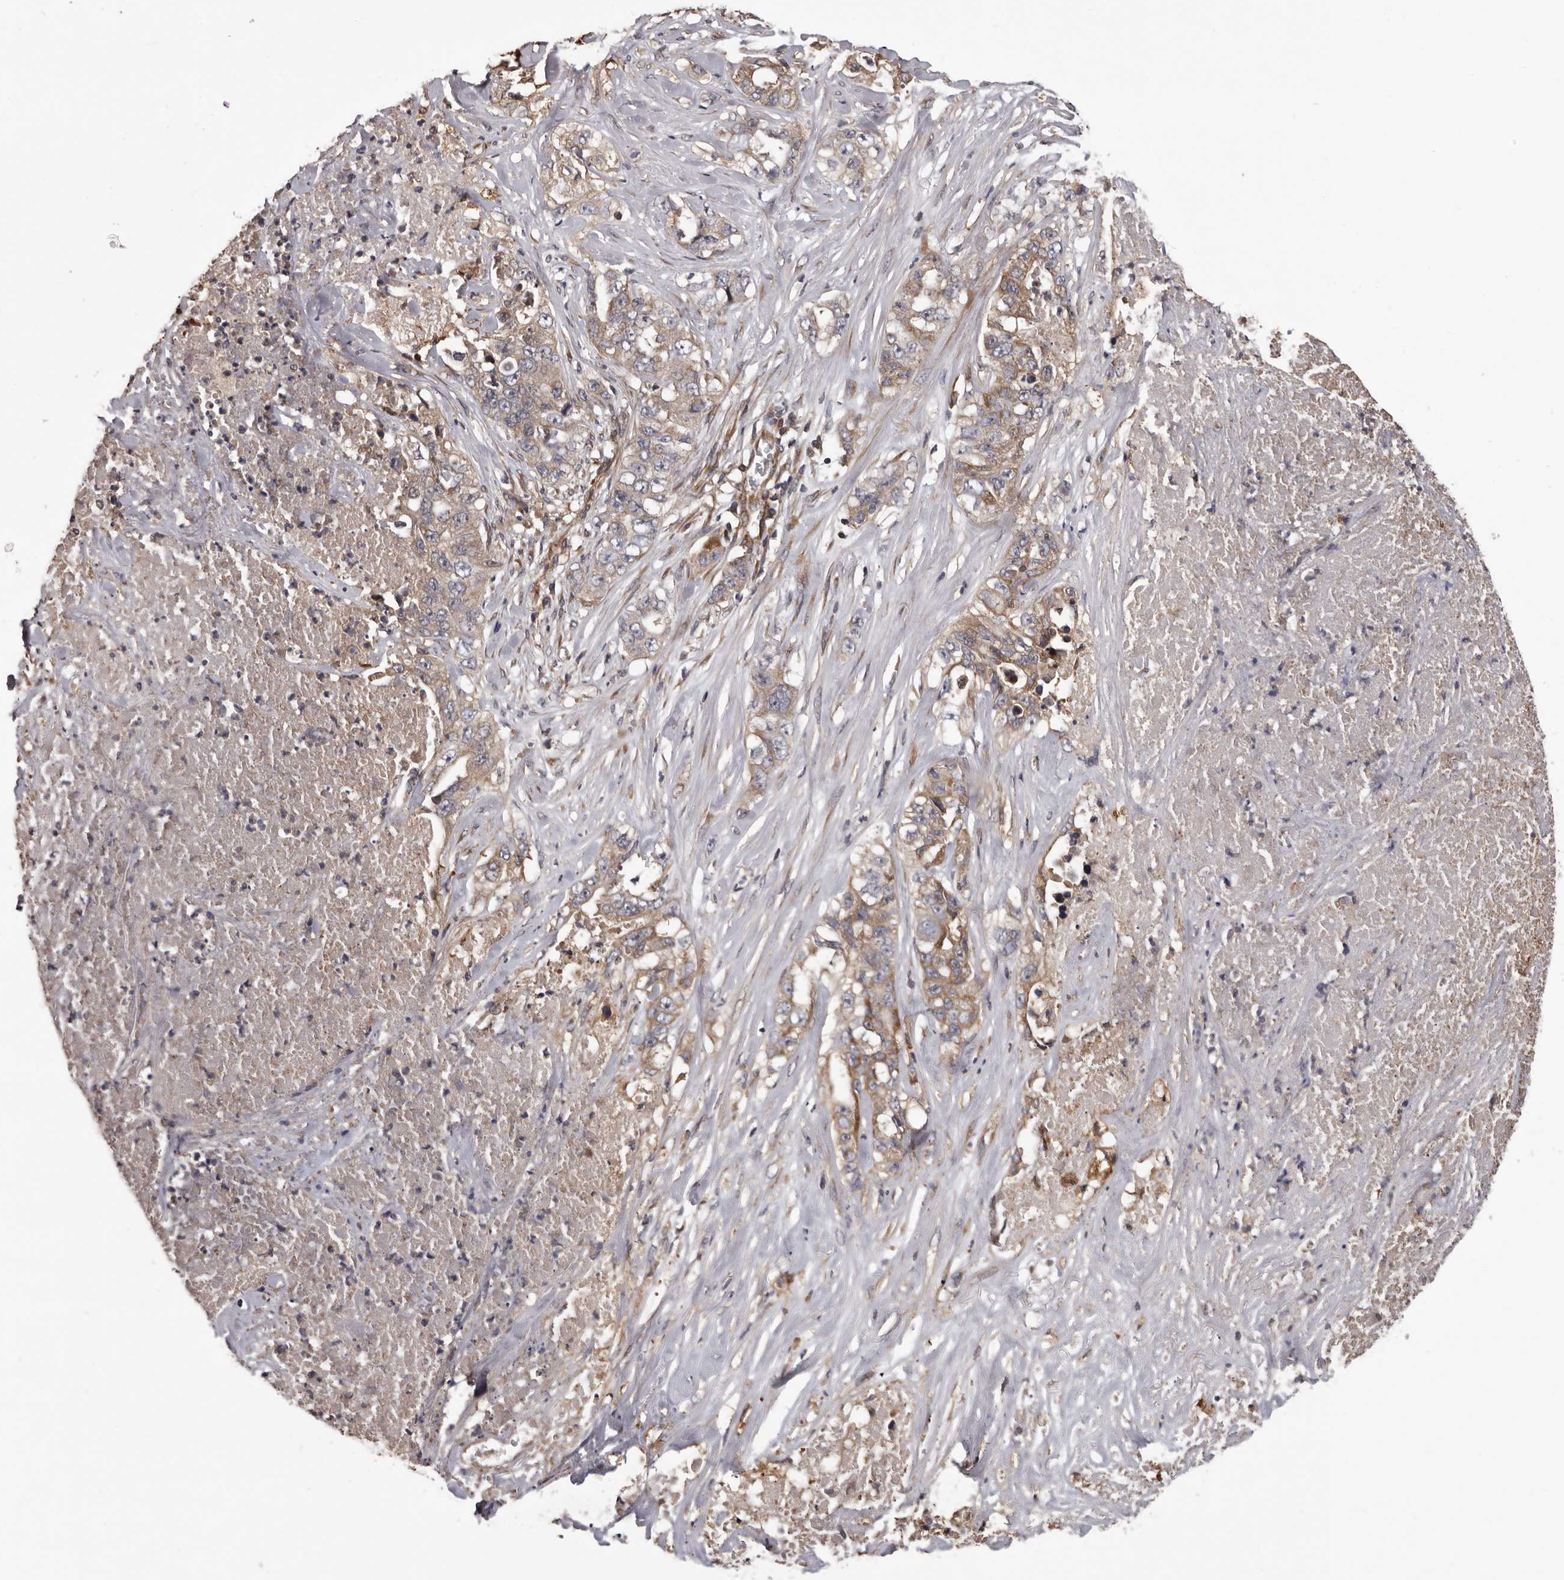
{"staining": {"intensity": "weak", "quantity": ">75%", "location": "cytoplasmic/membranous"}, "tissue": "lung cancer", "cell_type": "Tumor cells", "image_type": "cancer", "snomed": [{"axis": "morphology", "description": "Adenocarcinoma, NOS"}, {"axis": "topography", "description": "Lung"}], "caption": "Immunohistochemistry (IHC) of adenocarcinoma (lung) displays low levels of weak cytoplasmic/membranous expression in approximately >75% of tumor cells.", "gene": "ADAMTS2", "patient": {"sex": "female", "age": 51}}